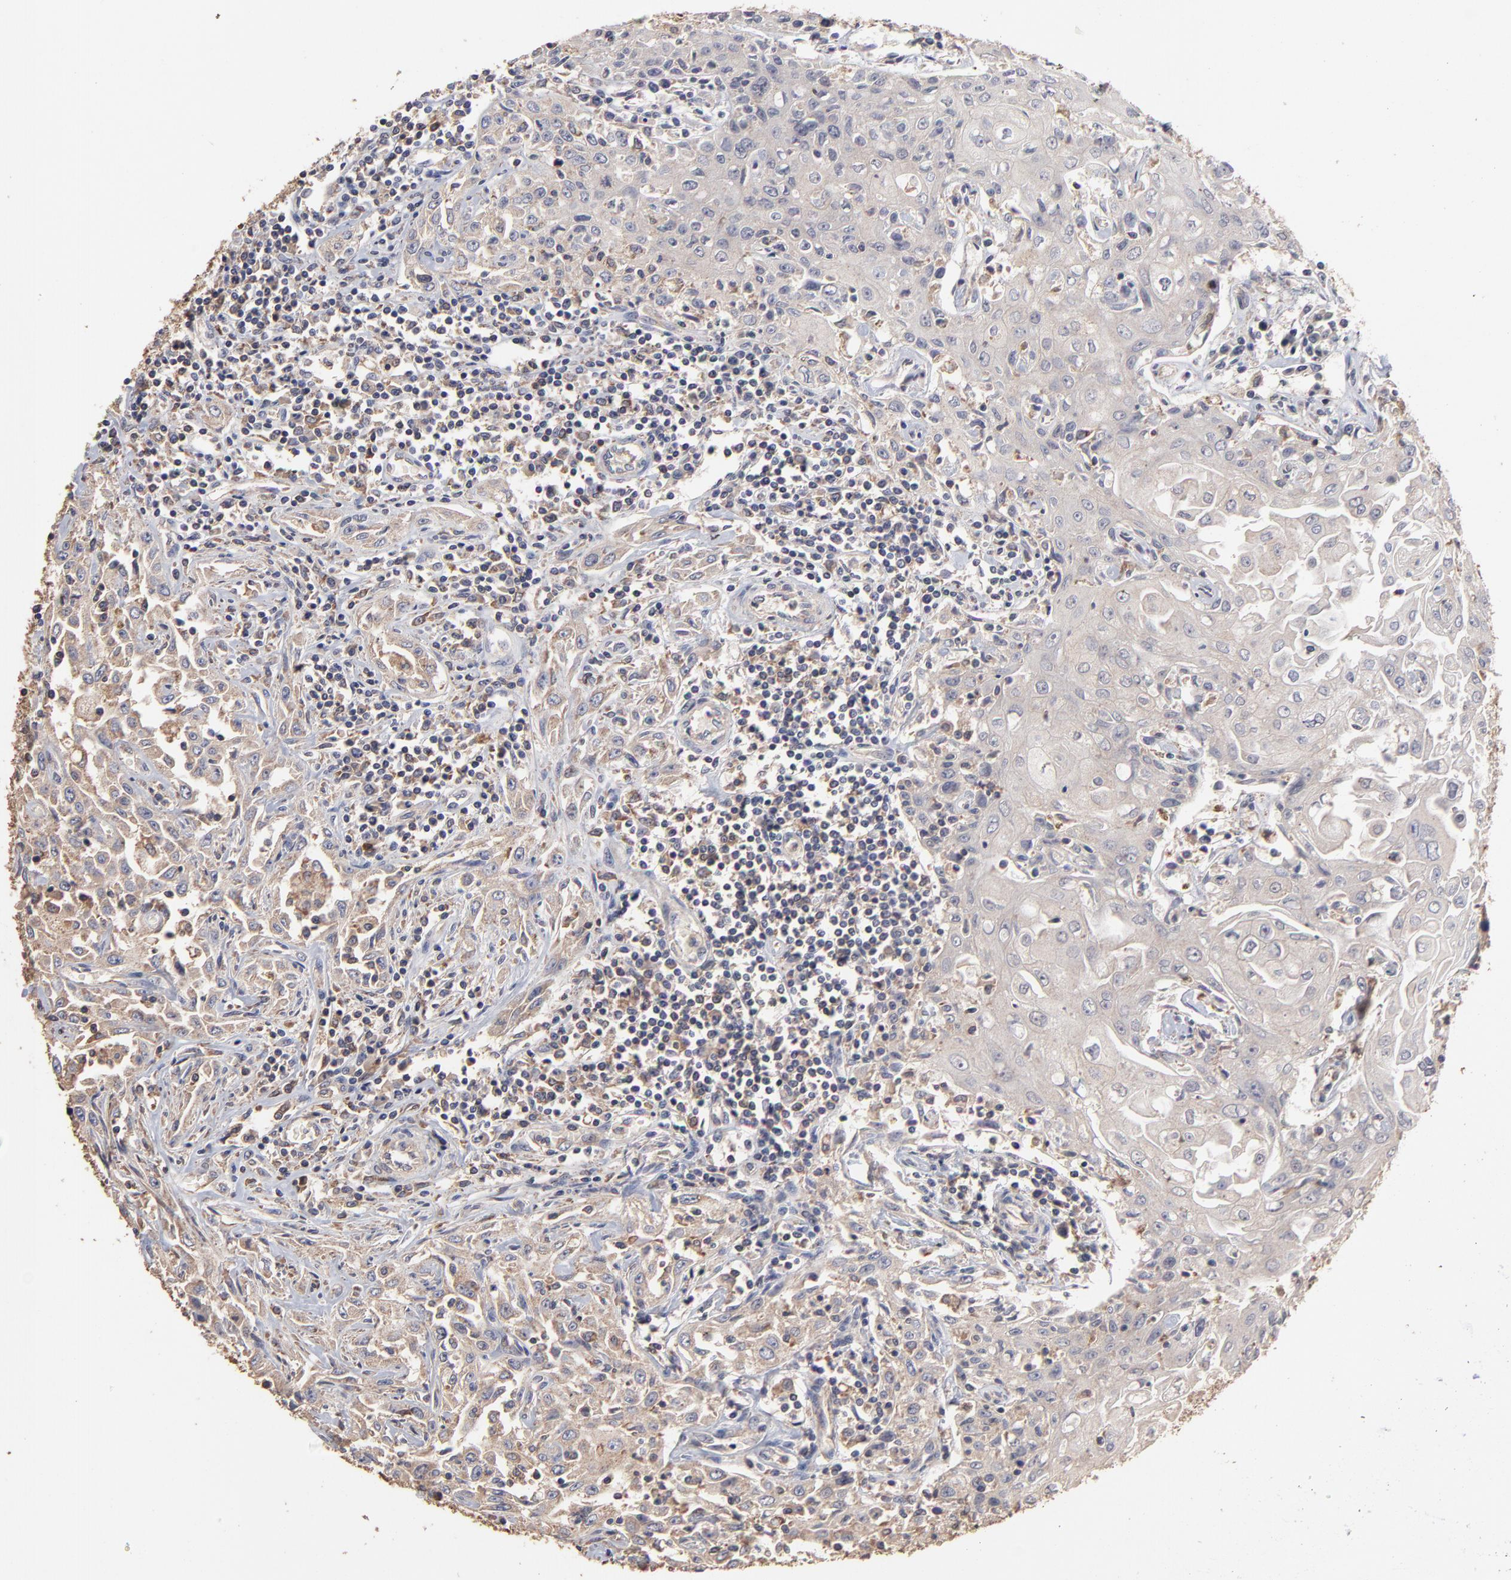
{"staining": {"intensity": "weak", "quantity": ">75%", "location": "cytoplasmic/membranous"}, "tissue": "head and neck cancer", "cell_type": "Tumor cells", "image_type": "cancer", "snomed": [{"axis": "morphology", "description": "Squamous cell carcinoma, NOS"}, {"axis": "topography", "description": "Oral tissue"}, {"axis": "topography", "description": "Head-Neck"}], "caption": "A photomicrograph showing weak cytoplasmic/membranous positivity in approximately >75% of tumor cells in head and neck squamous cell carcinoma, as visualized by brown immunohistochemical staining.", "gene": "TANGO2", "patient": {"sex": "female", "age": 76}}